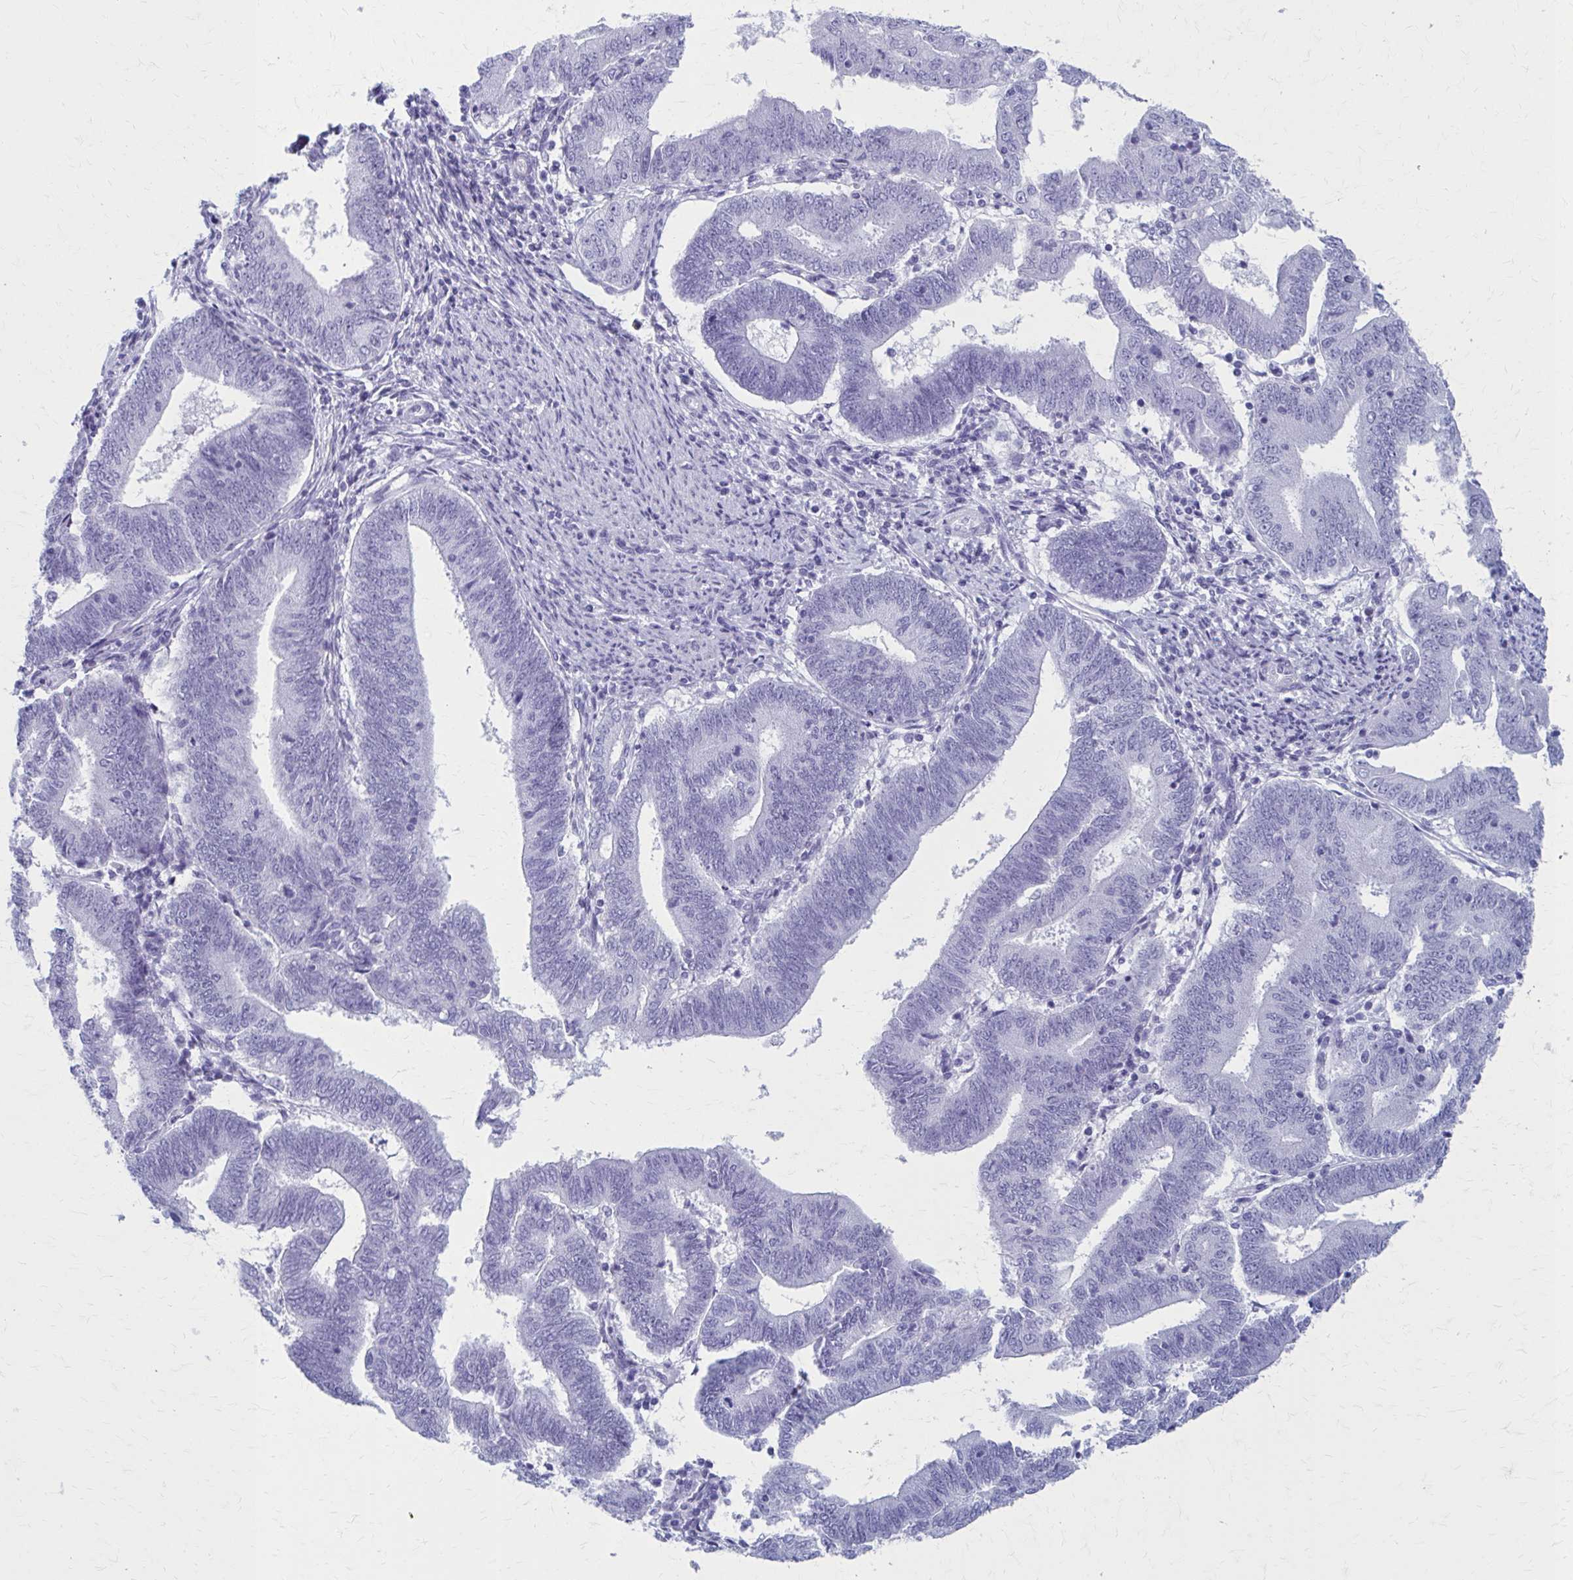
{"staining": {"intensity": "negative", "quantity": "none", "location": "none"}, "tissue": "endometrial cancer", "cell_type": "Tumor cells", "image_type": "cancer", "snomed": [{"axis": "morphology", "description": "Adenocarcinoma, NOS"}, {"axis": "topography", "description": "Endometrium"}], "caption": "Endometrial cancer (adenocarcinoma) stained for a protein using immunohistochemistry demonstrates no expression tumor cells.", "gene": "CELF5", "patient": {"sex": "female", "age": 70}}